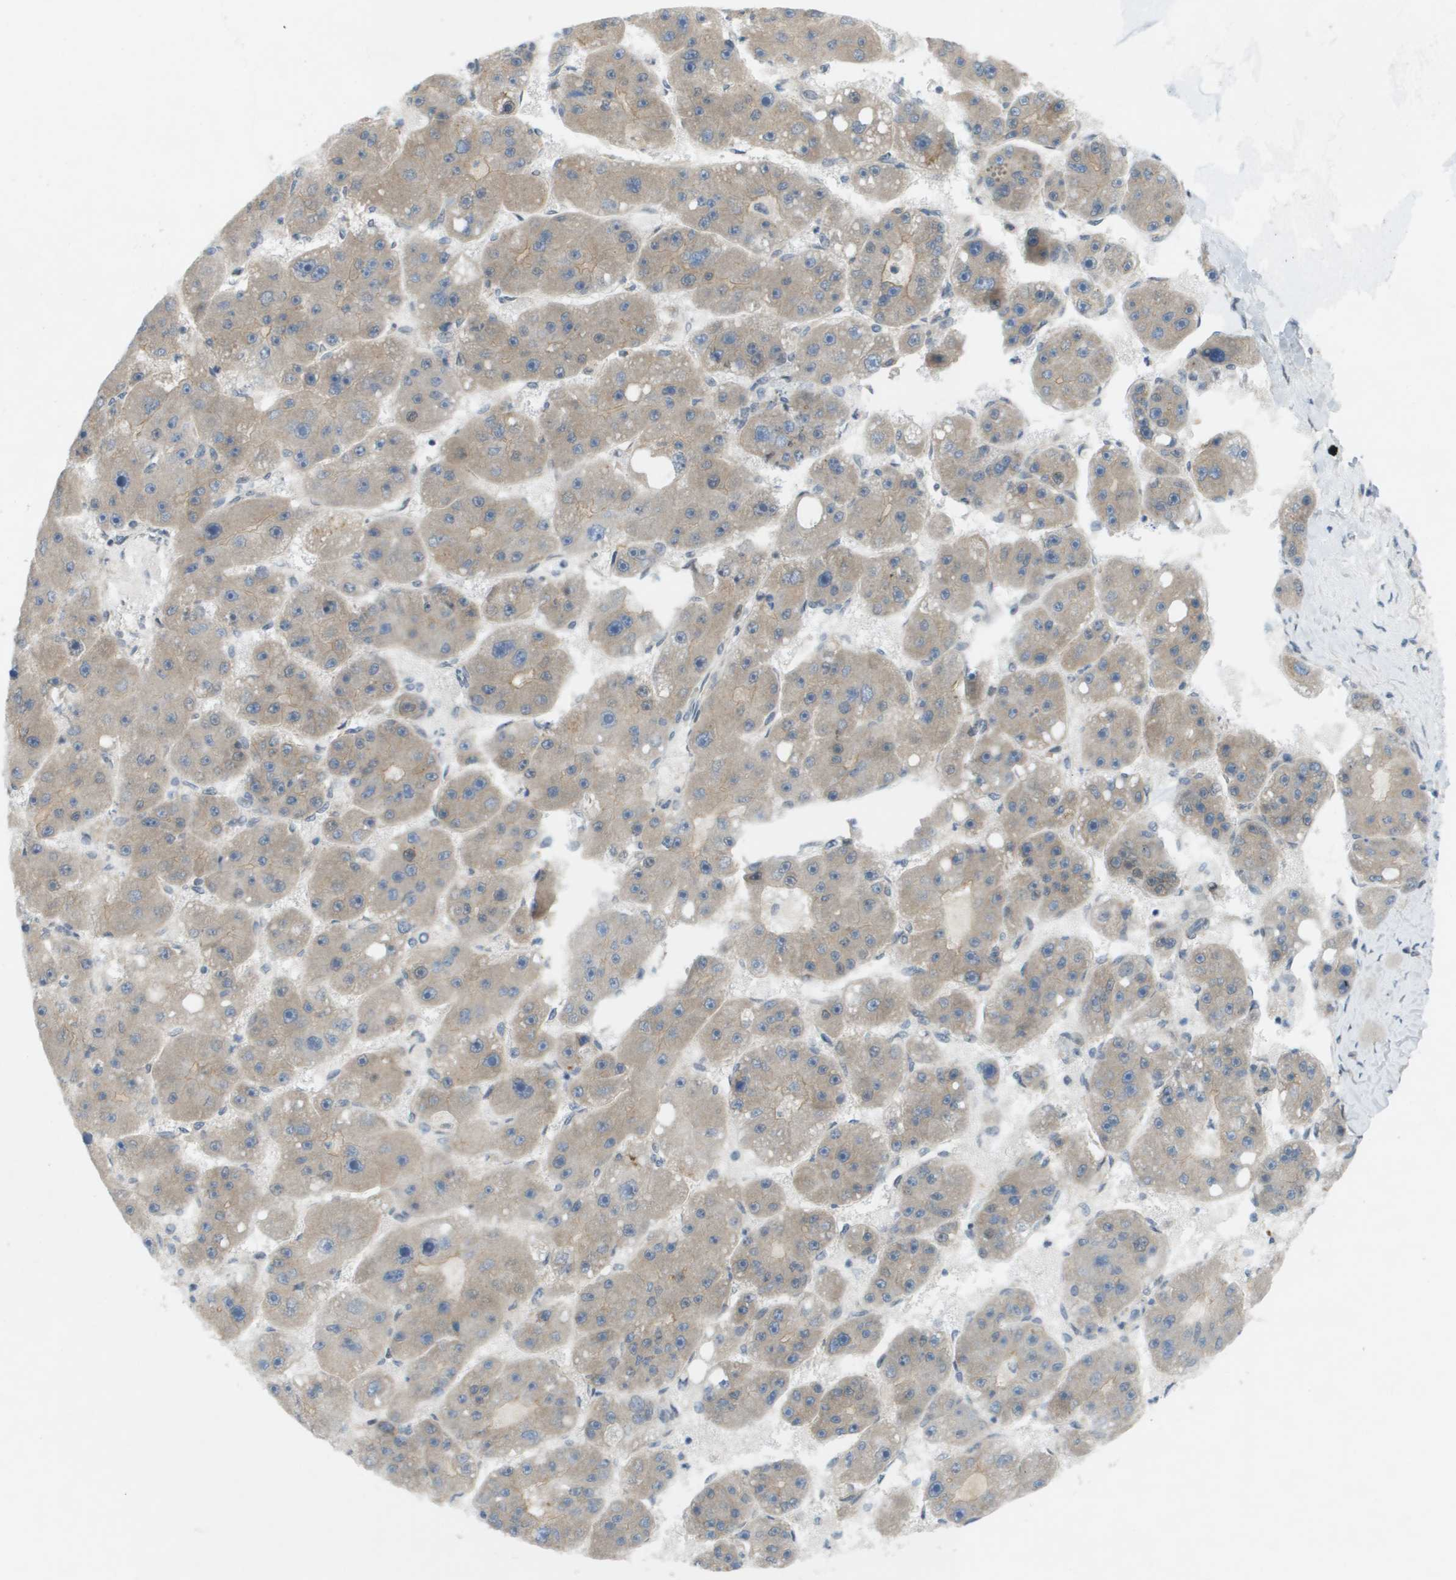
{"staining": {"intensity": "weak", "quantity": ">75%", "location": "cytoplasmic/membranous"}, "tissue": "liver cancer", "cell_type": "Tumor cells", "image_type": "cancer", "snomed": [{"axis": "morphology", "description": "Carcinoma, Hepatocellular, NOS"}, {"axis": "topography", "description": "Liver"}], "caption": "This photomicrograph exhibits liver cancer (hepatocellular carcinoma) stained with immunohistochemistry to label a protein in brown. The cytoplasmic/membranous of tumor cells show weak positivity for the protein. Nuclei are counter-stained blue.", "gene": "CACNB4", "patient": {"sex": "female", "age": 61}}